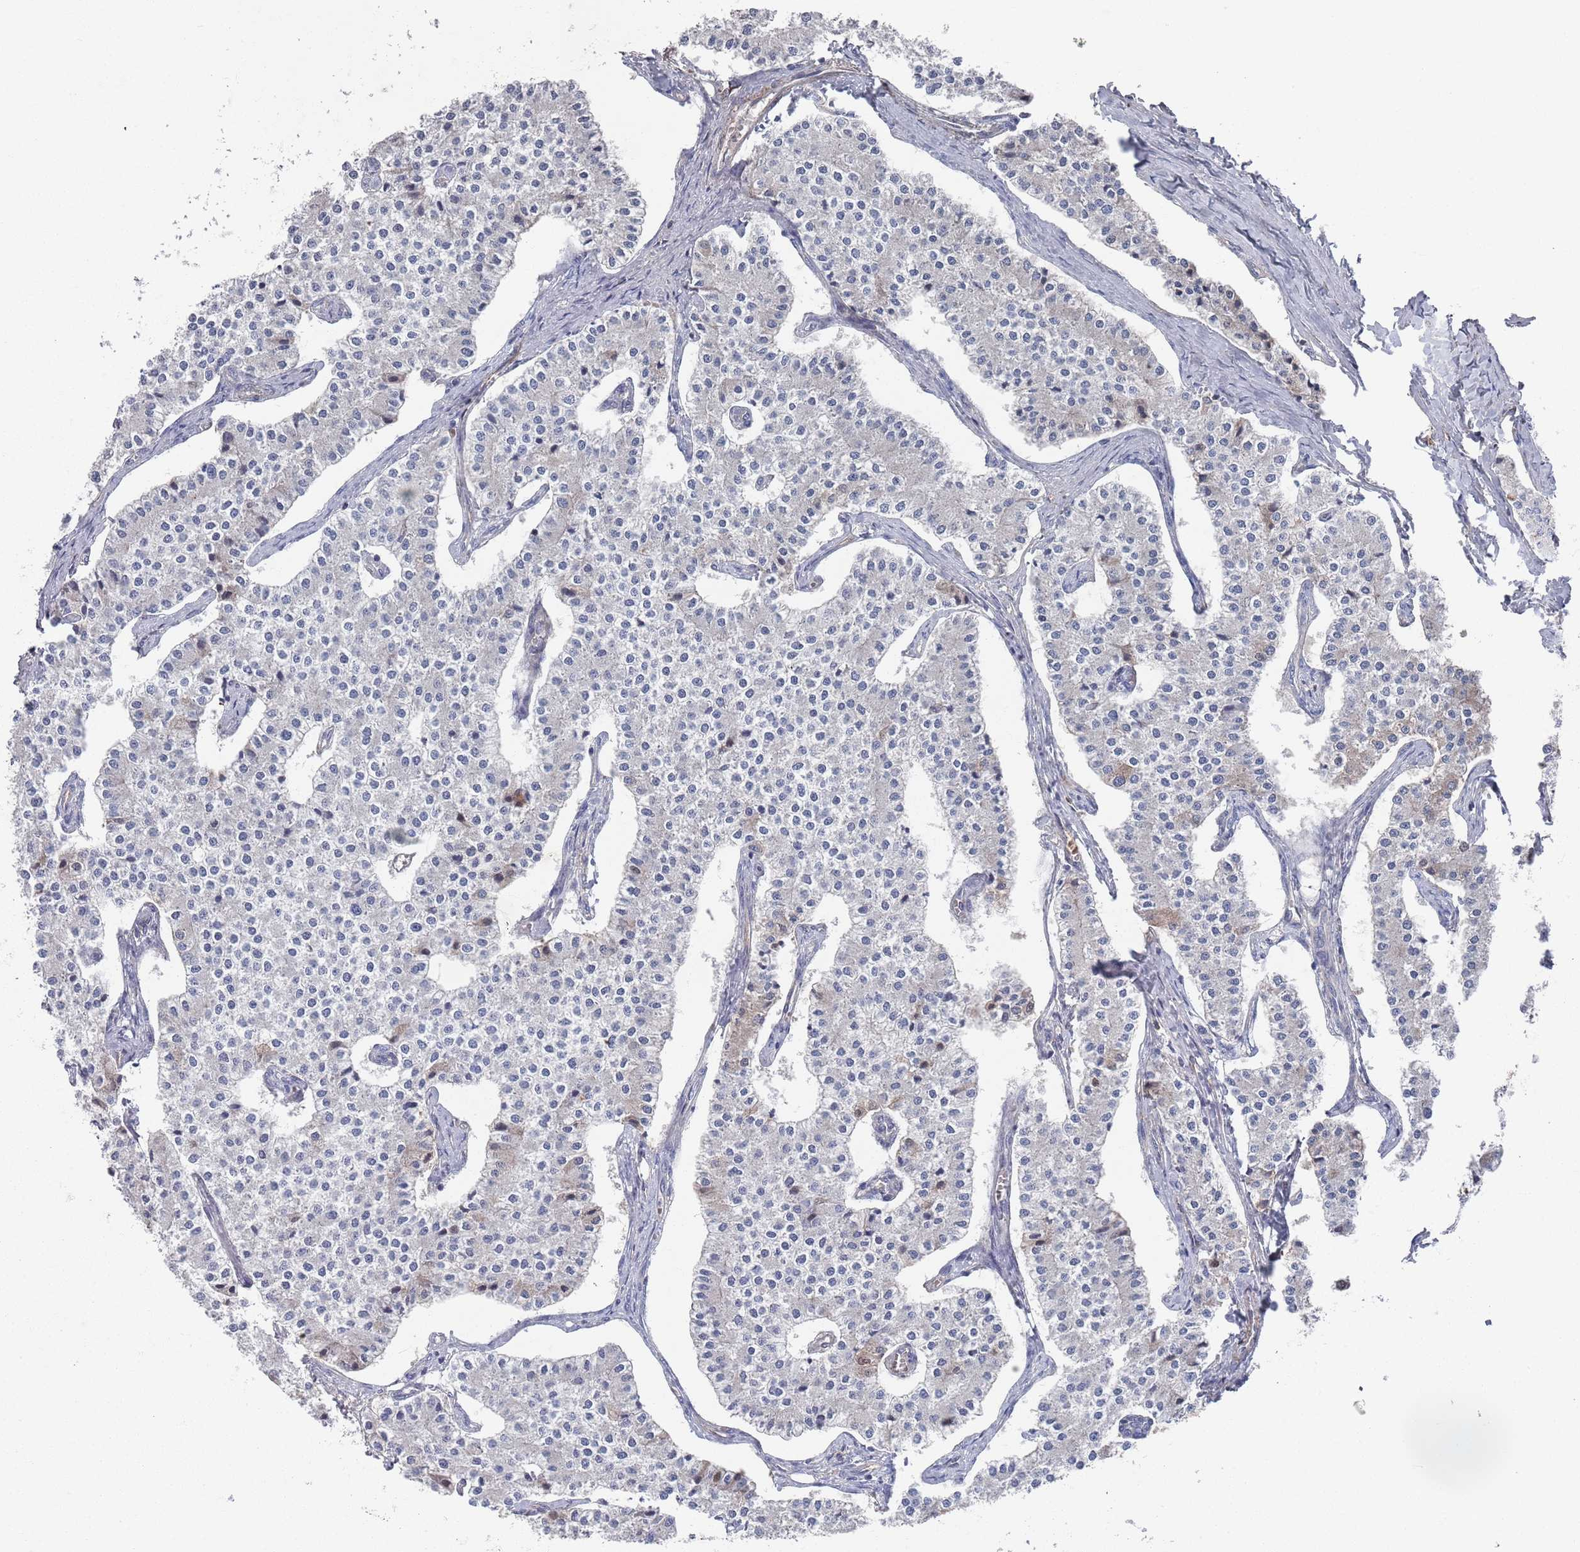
{"staining": {"intensity": "negative", "quantity": "none", "location": "none"}, "tissue": "carcinoid", "cell_type": "Tumor cells", "image_type": "cancer", "snomed": [{"axis": "morphology", "description": "Carcinoid, malignant, NOS"}, {"axis": "topography", "description": "Colon"}], "caption": "Tumor cells are negative for brown protein staining in malignant carcinoid.", "gene": "PLEKHA4", "patient": {"sex": "female", "age": 52}}